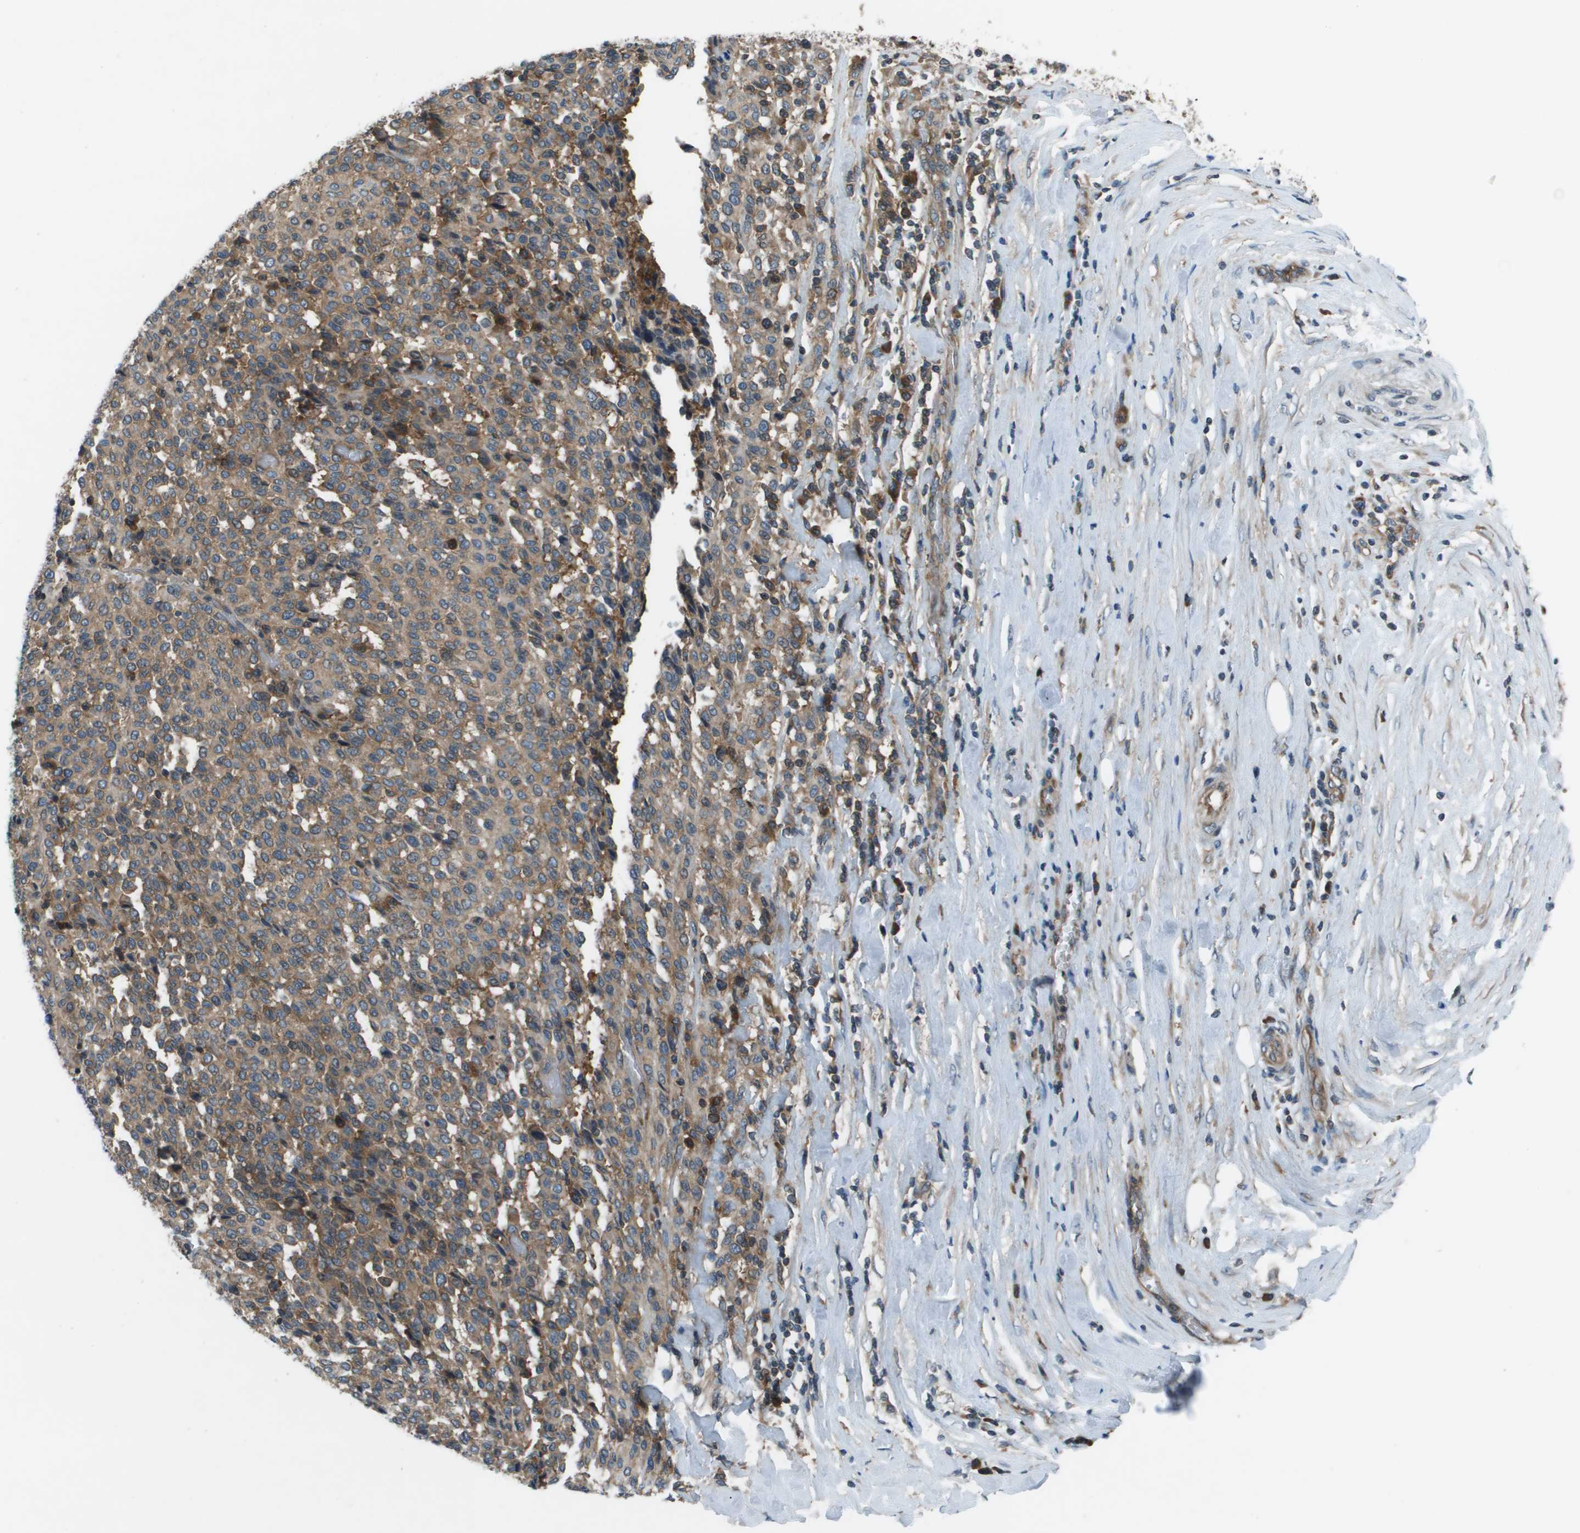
{"staining": {"intensity": "moderate", "quantity": ">75%", "location": "cytoplasmic/membranous"}, "tissue": "melanoma", "cell_type": "Tumor cells", "image_type": "cancer", "snomed": [{"axis": "morphology", "description": "Malignant melanoma, Metastatic site"}, {"axis": "topography", "description": "Pancreas"}], "caption": "DAB immunohistochemical staining of human melanoma demonstrates moderate cytoplasmic/membranous protein positivity in approximately >75% of tumor cells.", "gene": "EIF3B", "patient": {"sex": "female", "age": 30}}